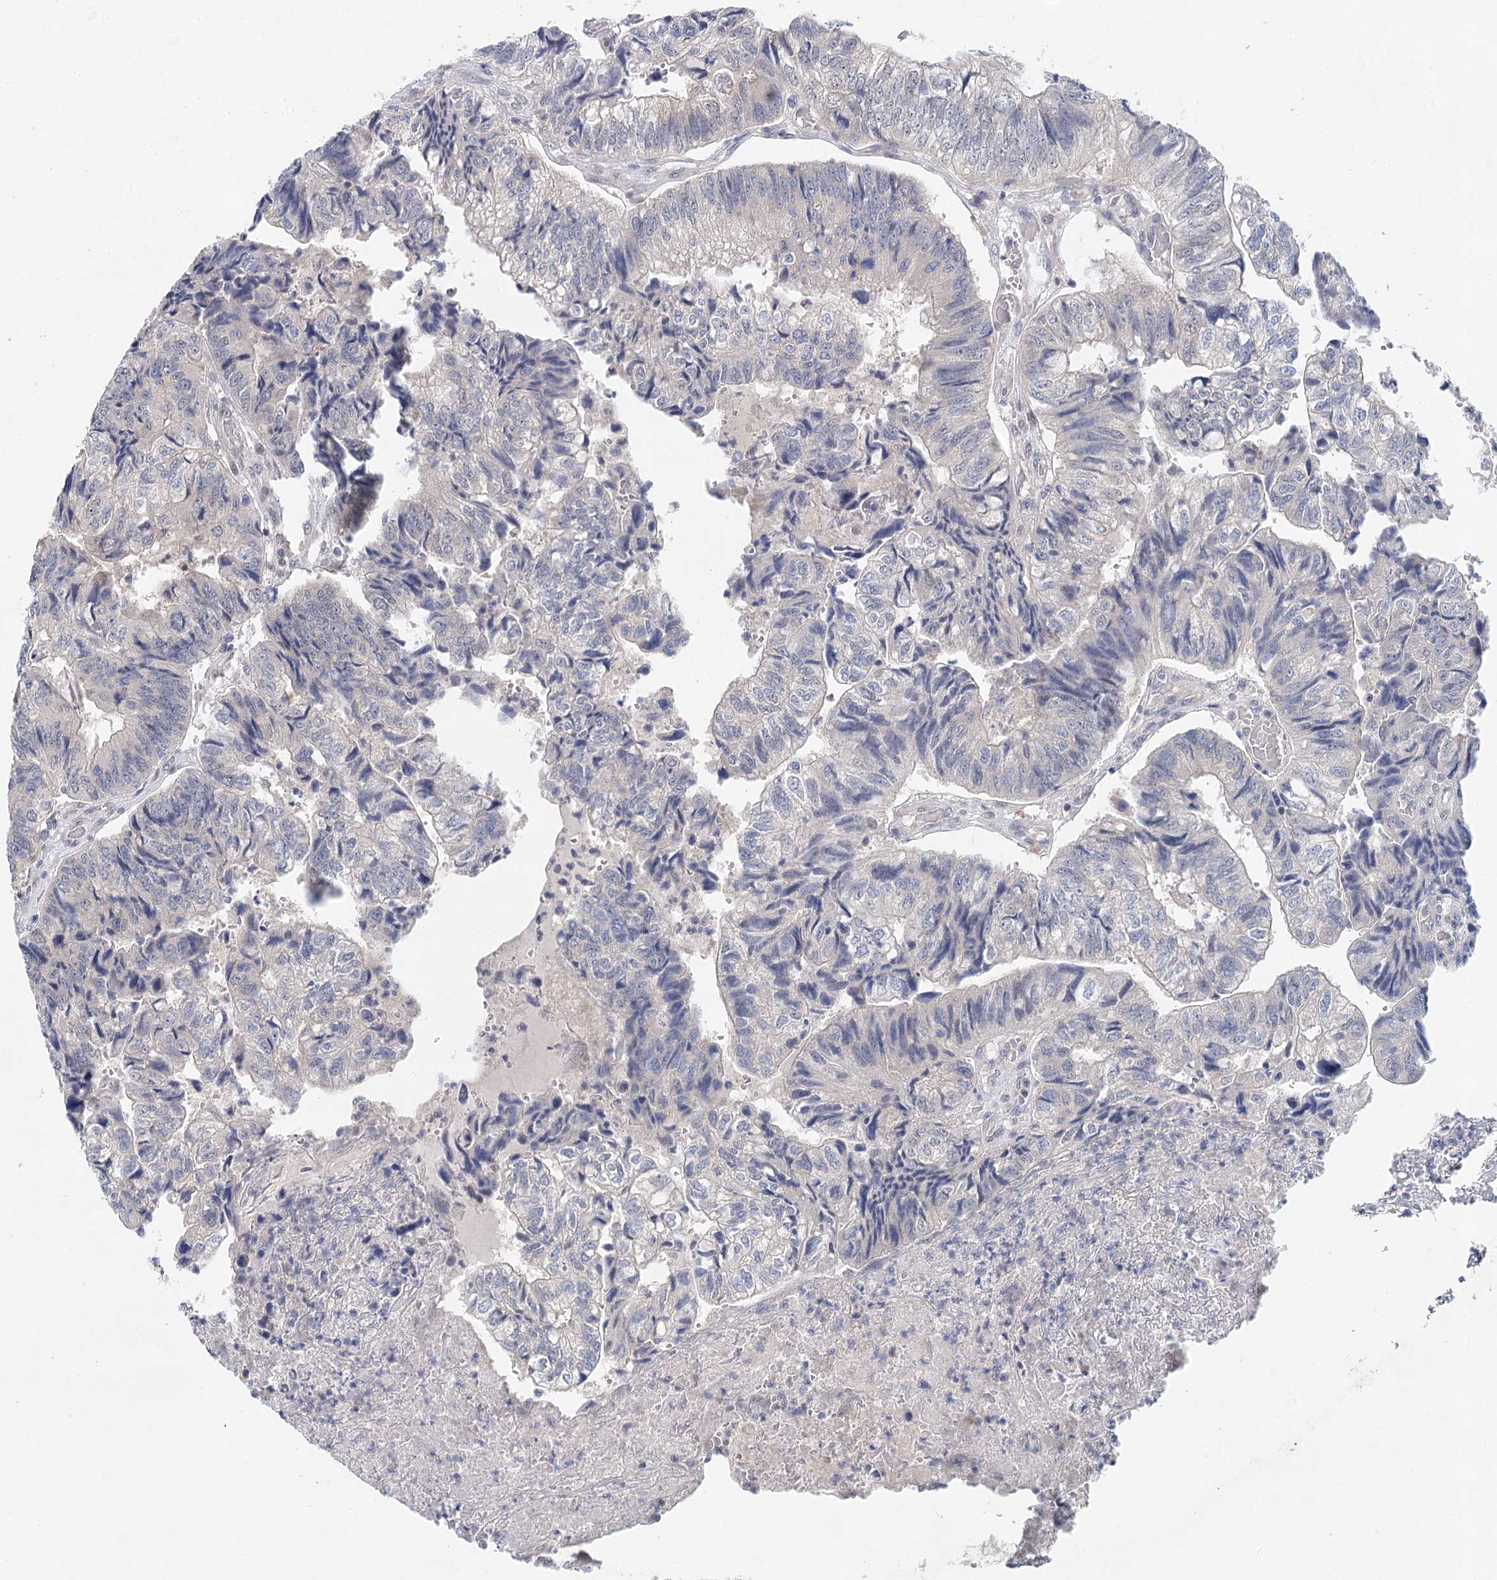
{"staining": {"intensity": "negative", "quantity": "none", "location": "none"}, "tissue": "colorectal cancer", "cell_type": "Tumor cells", "image_type": "cancer", "snomed": [{"axis": "morphology", "description": "Adenocarcinoma, NOS"}, {"axis": "topography", "description": "Colon"}], "caption": "Immunohistochemistry (IHC) of human colorectal adenocarcinoma demonstrates no positivity in tumor cells.", "gene": "BLTP1", "patient": {"sex": "female", "age": 67}}